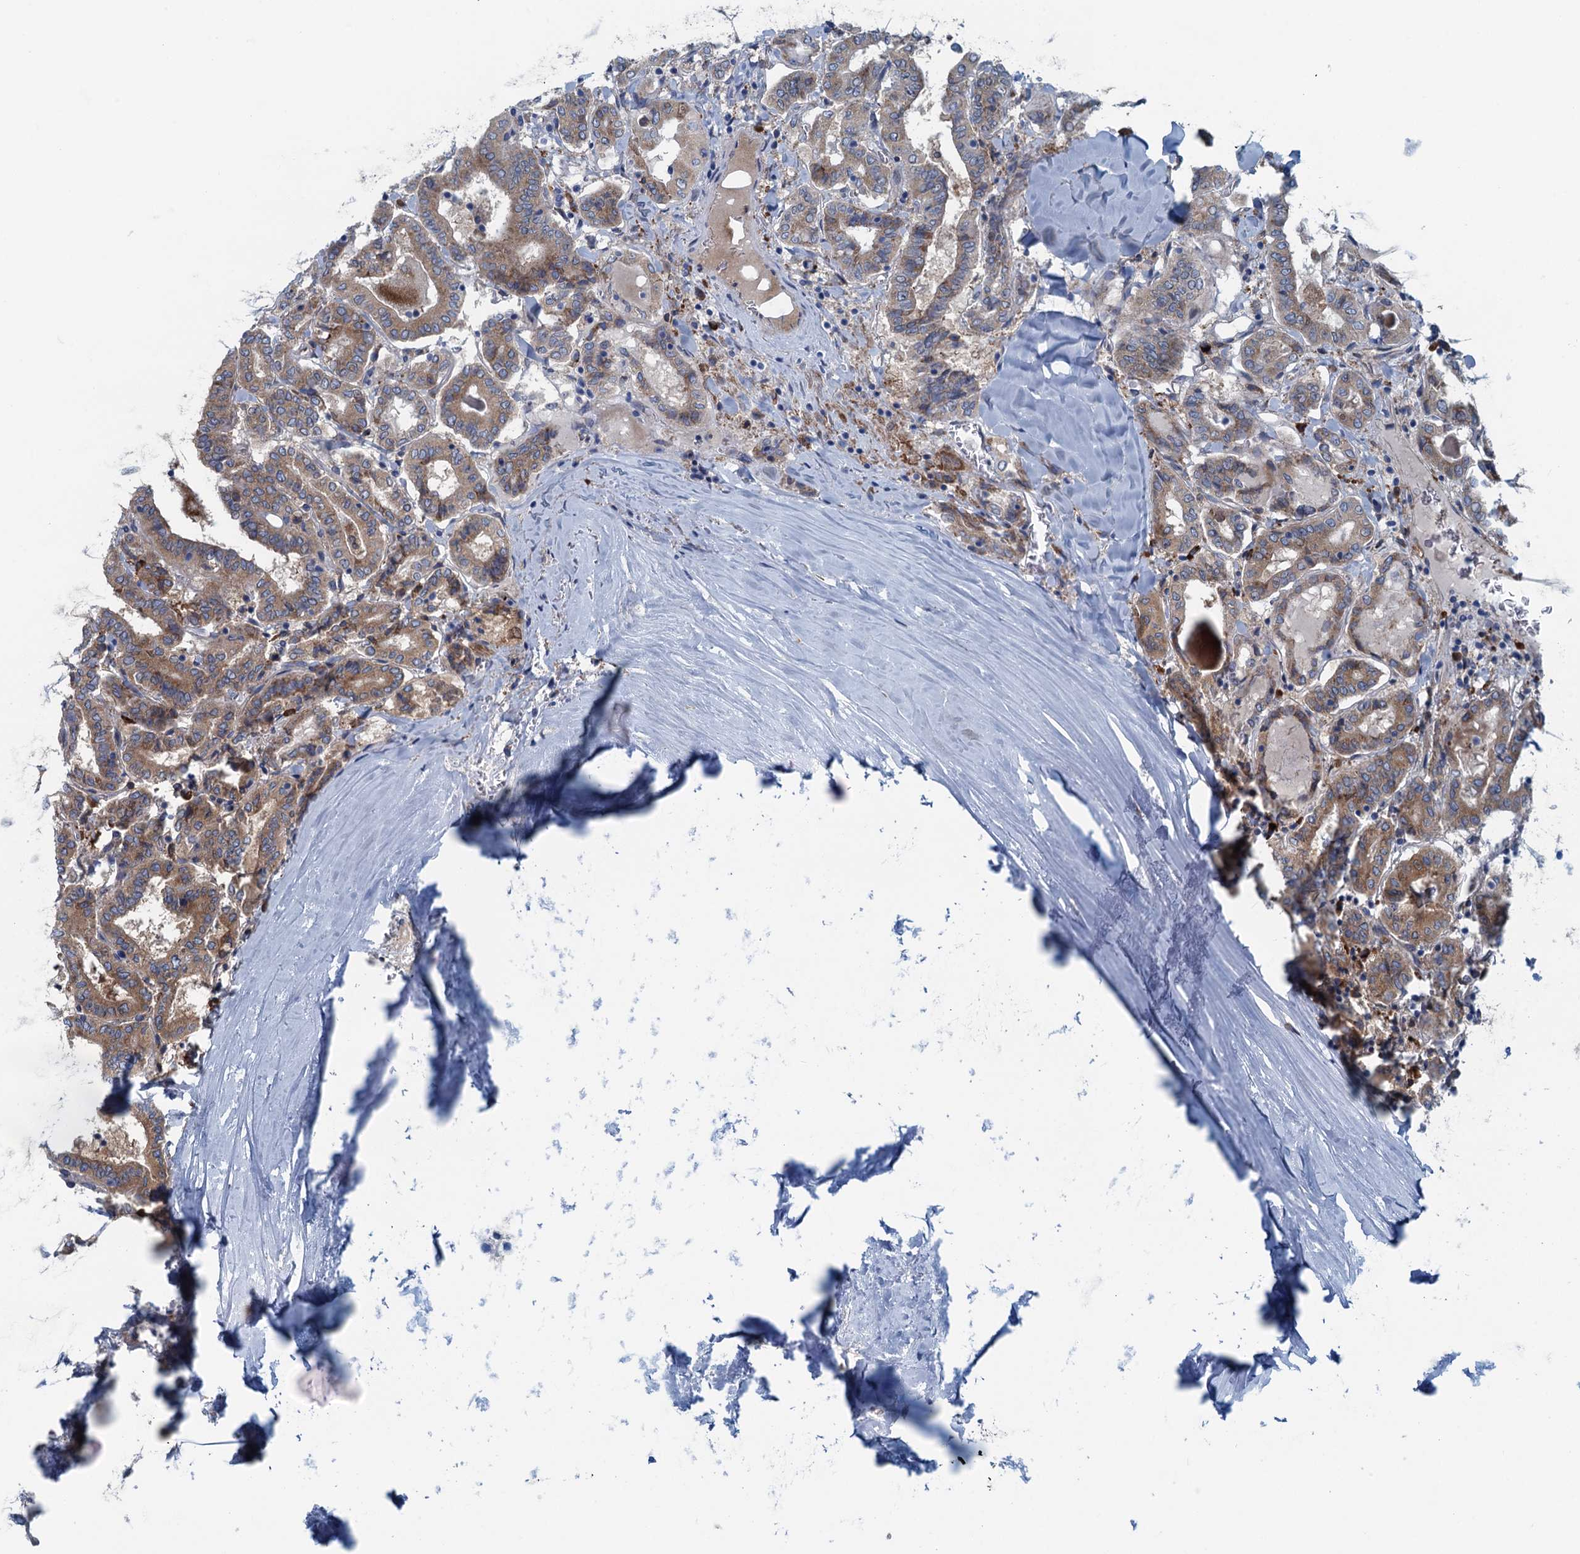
{"staining": {"intensity": "moderate", "quantity": ">75%", "location": "cytoplasmic/membranous"}, "tissue": "thyroid cancer", "cell_type": "Tumor cells", "image_type": "cancer", "snomed": [{"axis": "morphology", "description": "Papillary adenocarcinoma, NOS"}, {"axis": "topography", "description": "Thyroid gland"}], "caption": "A medium amount of moderate cytoplasmic/membranous expression is identified in approximately >75% of tumor cells in thyroid papillary adenocarcinoma tissue.", "gene": "MYDGF", "patient": {"sex": "female", "age": 72}}